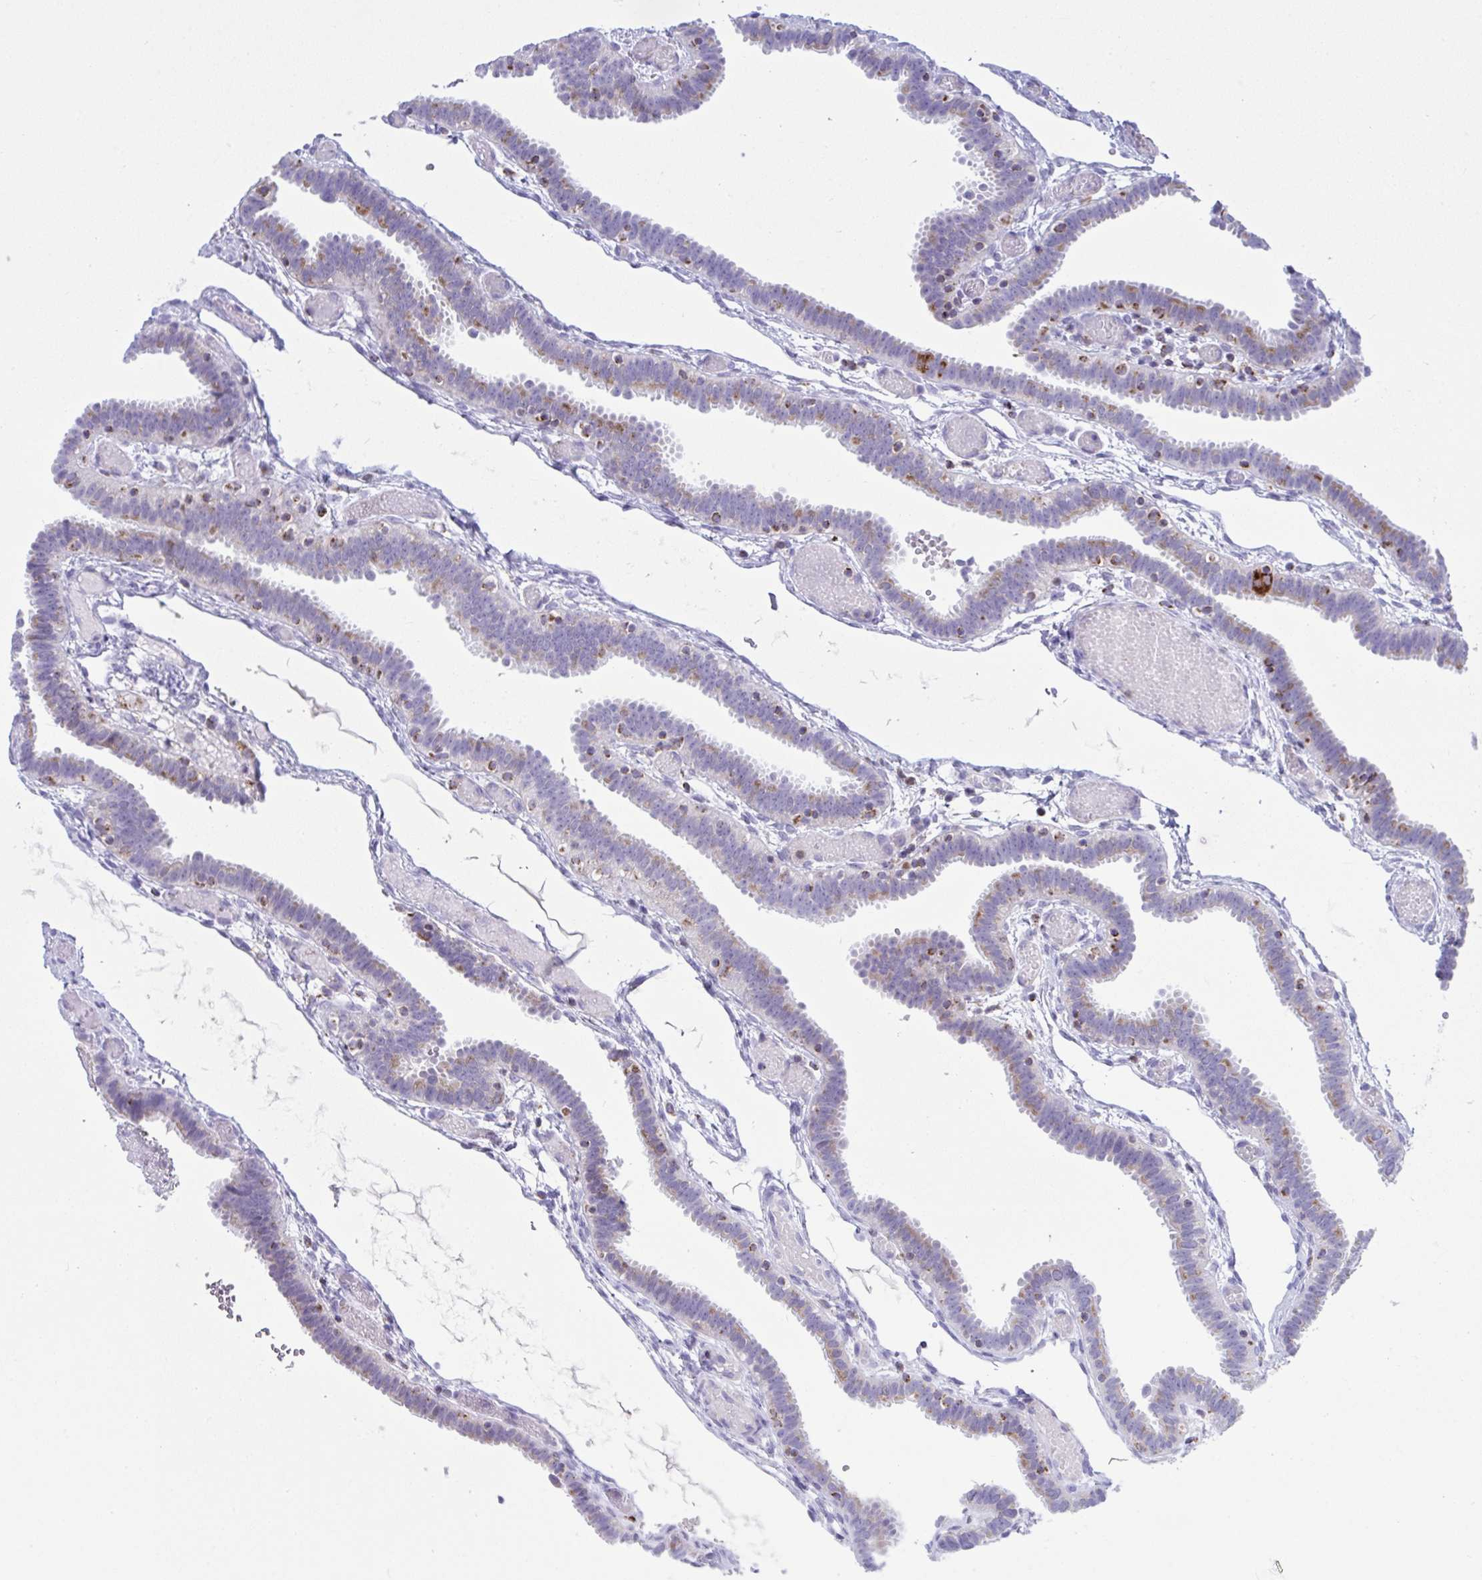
{"staining": {"intensity": "strong", "quantity": "<25%", "location": "cytoplasmic/membranous"}, "tissue": "fallopian tube", "cell_type": "Glandular cells", "image_type": "normal", "snomed": [{"axis": "morphology", "description": "Normal tissue, NOS"}, {"axis": "topography", "description": "Fallopian tube"}], "caption": "Immunohistochemistry (IHC) (DAB (3,3'-diaminobenzidine)) staining of unremarkable fallopian tube shows strong cytoplasmic/membranous protein positivity in approximately <25% of glandular cells.", "gene": "PLA2G12B", "patient": {"sex": "female", "age": 37}}